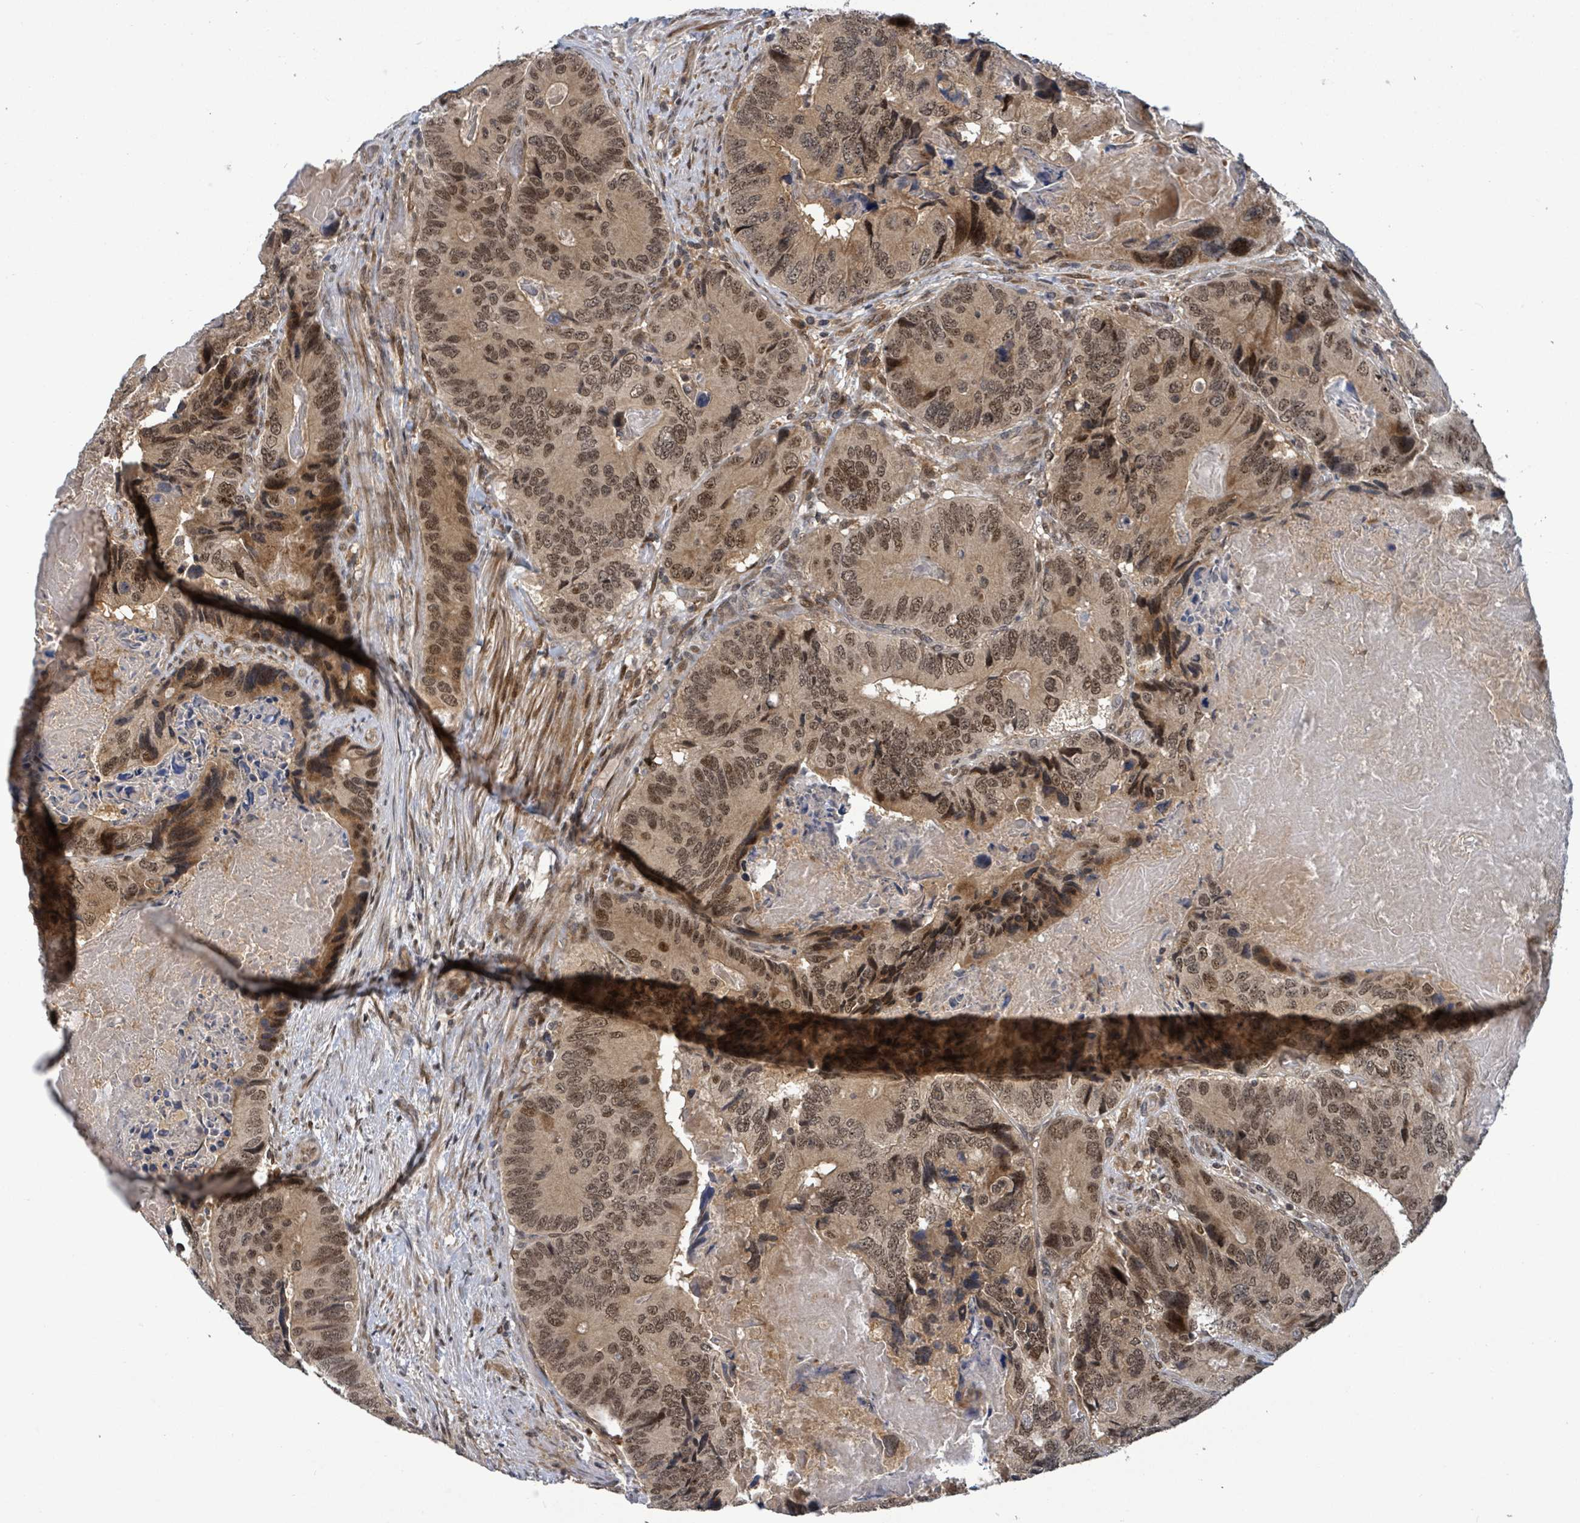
{"staining": {"intensity": "moderate", "quantity": ">75%", "location": "cytoplasmic/membranous,nuclear"}, "tissue": "colorectal cancer", "cell_type": "Tumor cells", "image_type": "cancer", "snomed": [{"axis": "morphology", "description": "Adenocarcinoma, NOS"}, {"axis": "topography", "description": "Colon"}], "caption": "Tumor cells demonstrate medium levels of moderate cytoplasmic/membranous and nuclear expression in approximately >75% of cells in adenocarcinoma (colorectal).", "gene": "FBXO6", "patient": {"sex": "male", "age": 84}}